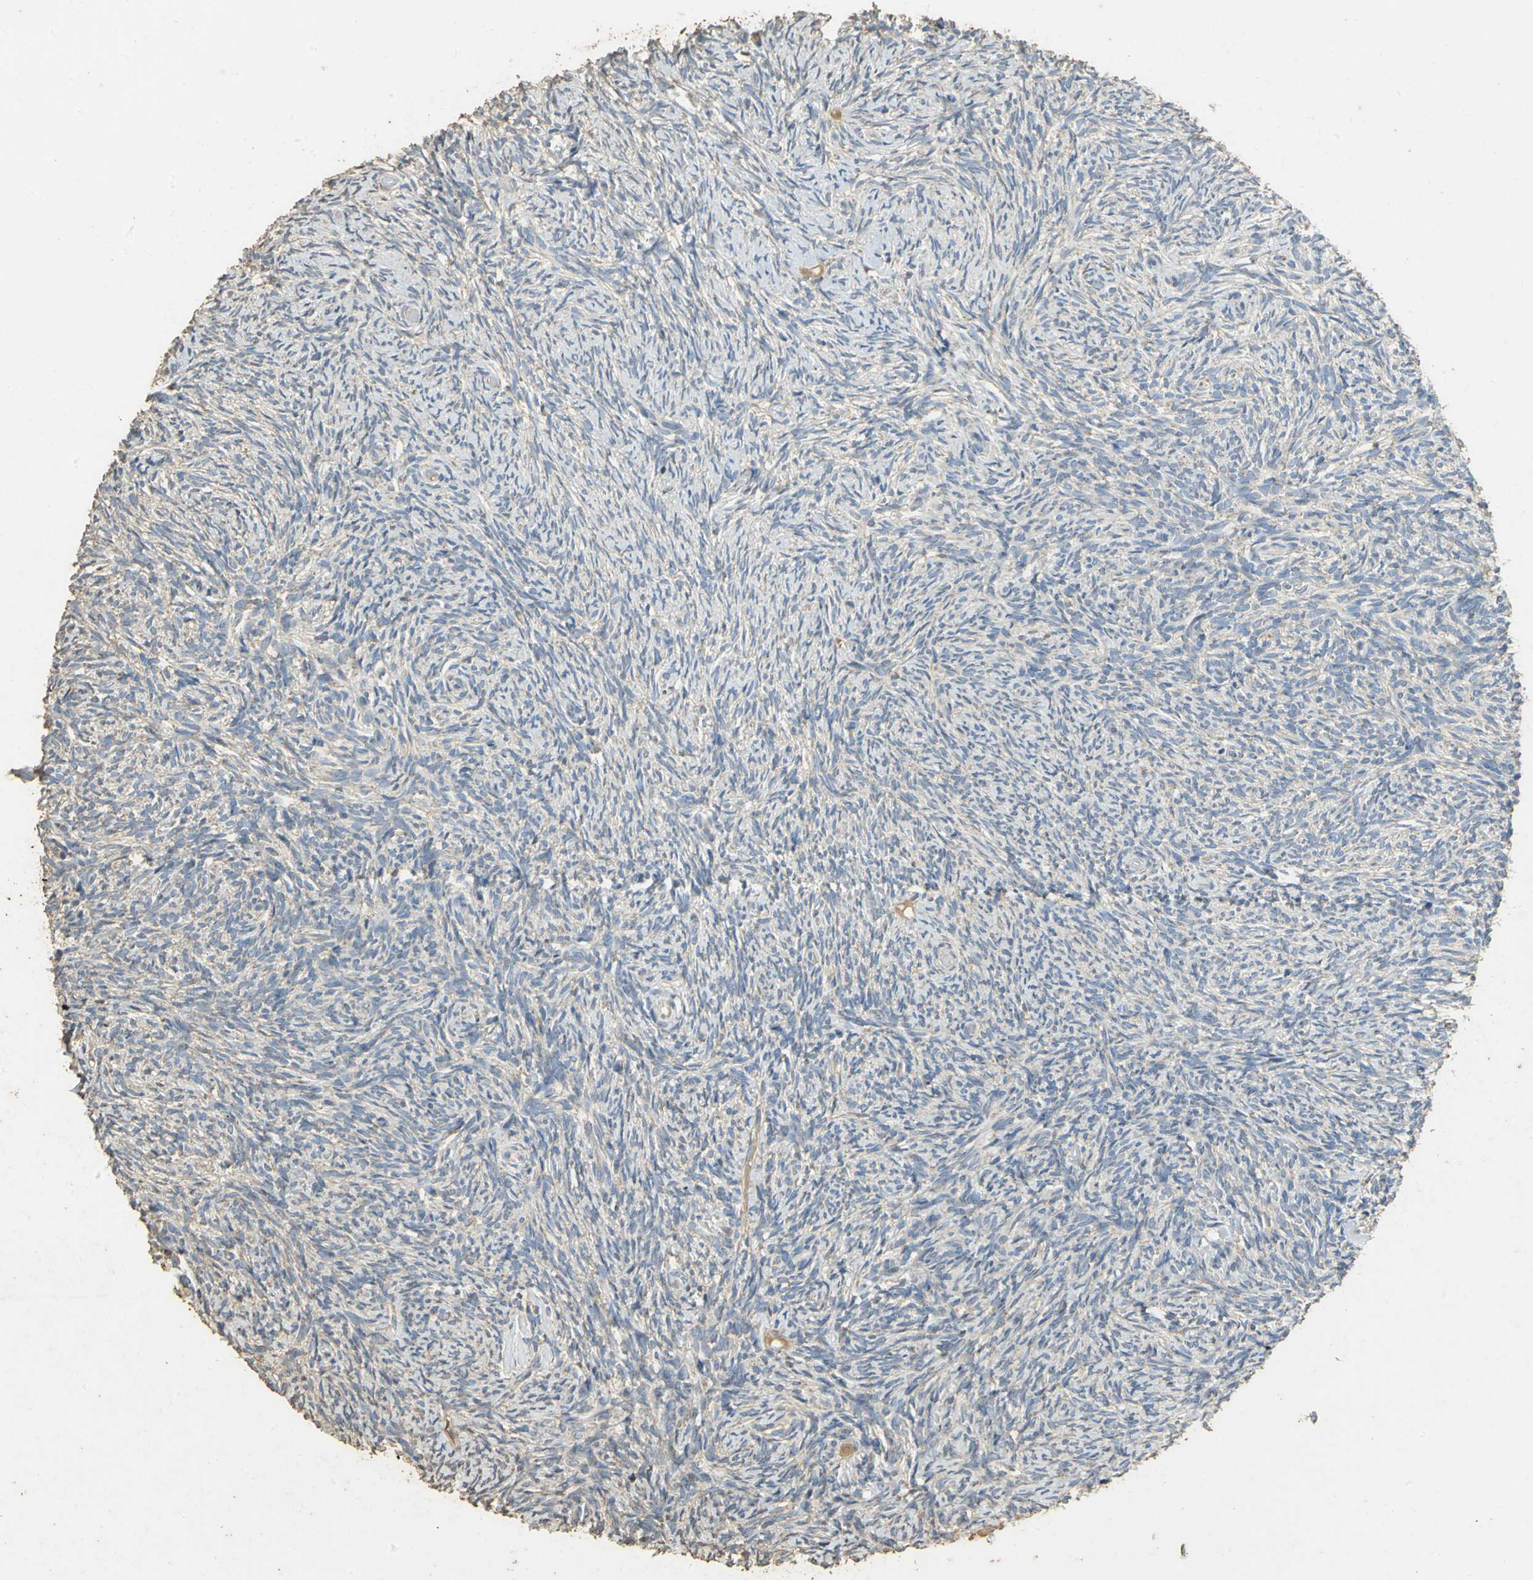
{"staining": {"intensity": "weak", "quantity": "<25%", "location": "cytoplasmic/membranous"}, "tissue": "ovary", "cell_type": "Ovarian stroma cells", "image_type": "normal", "snomed": [{"axis": "morphology", "description": "Normal tissue, NOS"}, {"axis": "topography", "description": "Ovary"}], "caption": "Ovary stained for a protein using immunohistochemistry (IHC) shows no expression ovarian stroma cells.", "gene": "ACSL4", "patient": {"sex": "female", "age": 60}}